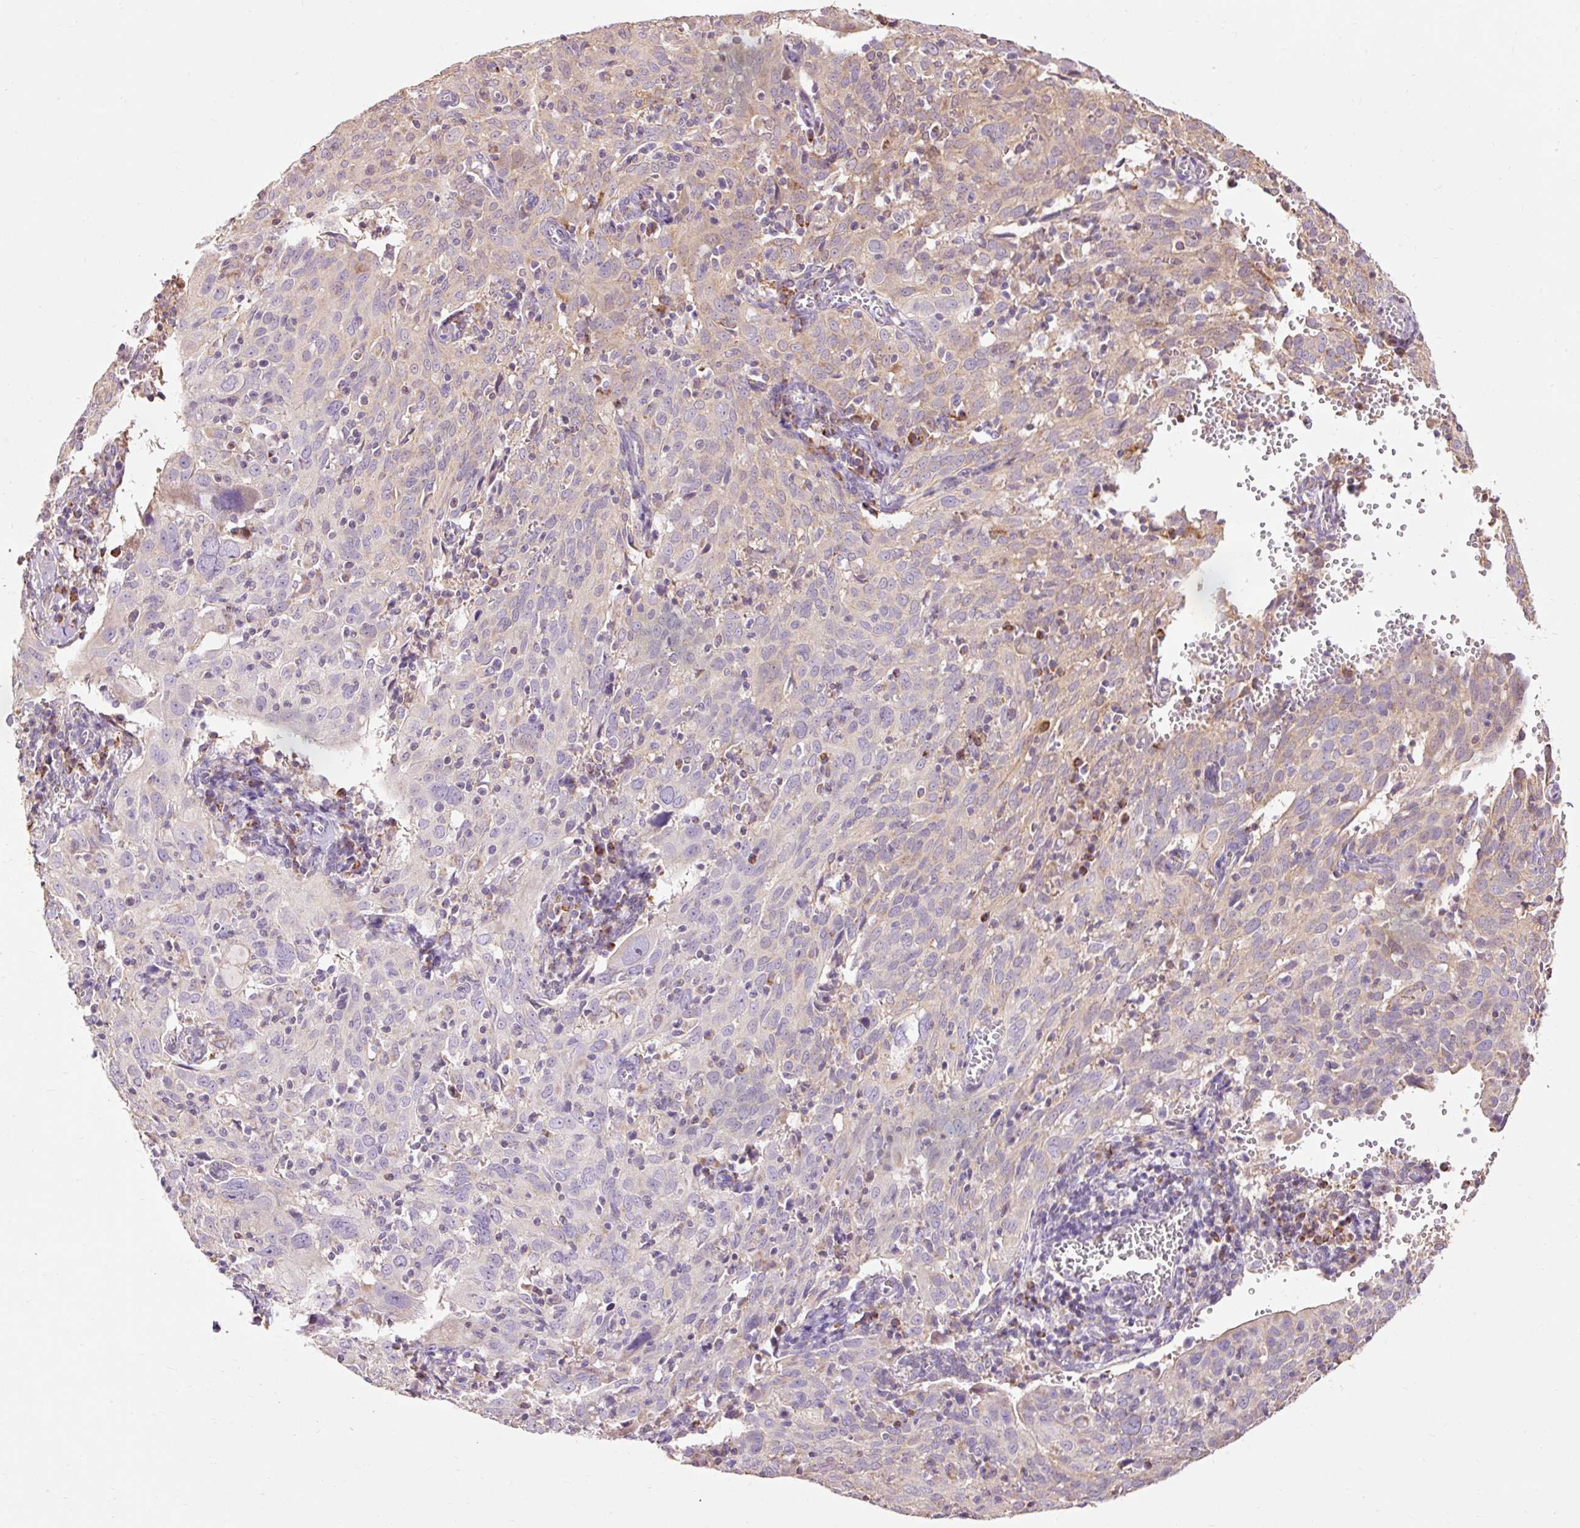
{"staining": {"intensity": "weak", "quantity": "<25%", "location": "cytoplasmic/membranous"}, "tissue": "cervical cancer", "cell_type": "Tumor cells", "image_type": "cancer", "snomed": [{"axis": "morphology", "description": "Squamous cell carcinoma, NOS"}, {"axis": "topography", "description": "Cervix"}], "caption": "Tumor cells are negative for brown protein staining in cervical cancer.", "gene": "PRDX5", "patient": {"sex": "female", "age": 31}}